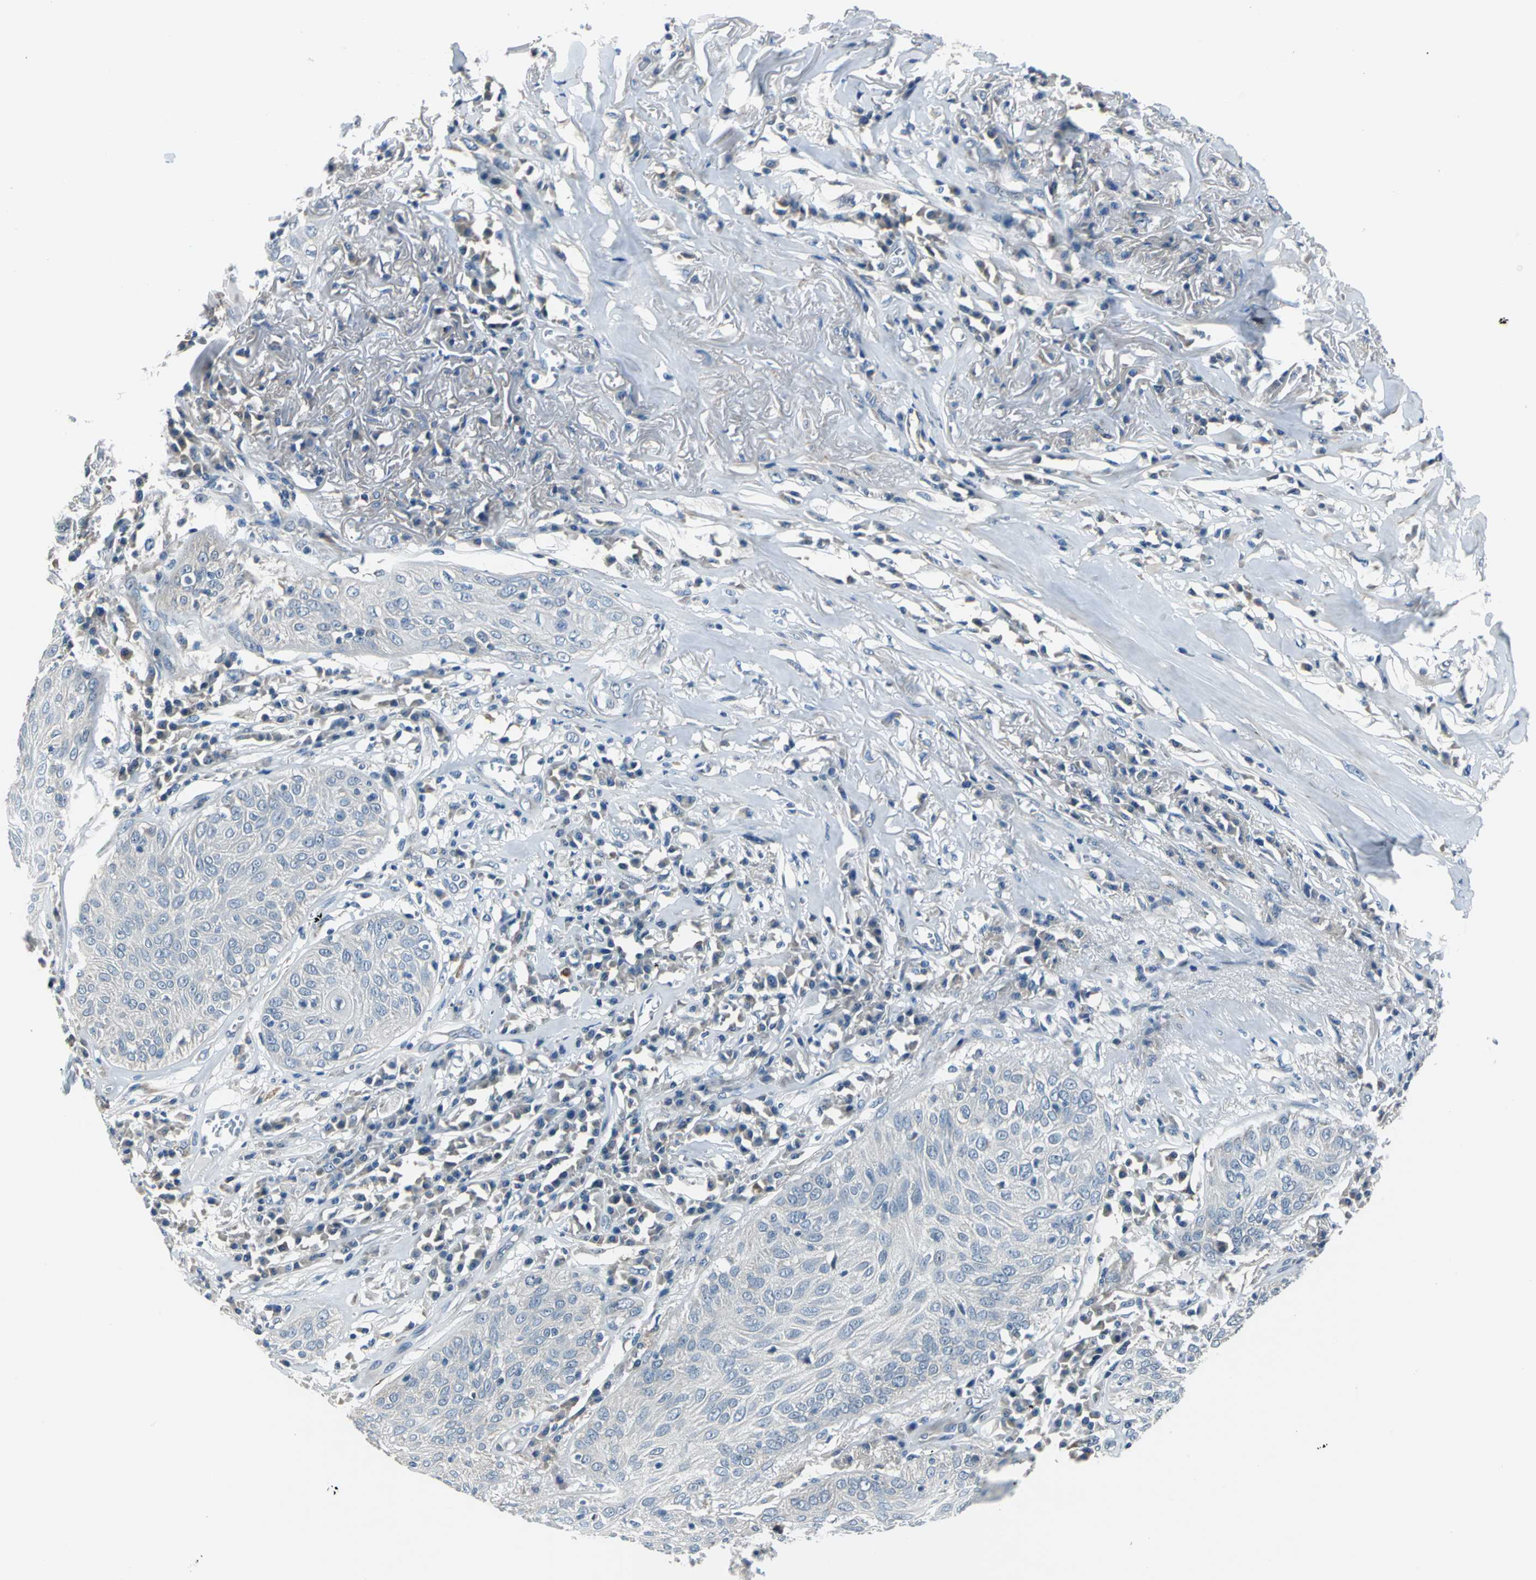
{"staining": {"intensity": "weak", "quantity": "25%-75%", "location": "cytoplasmic/membranous"}, "tissue": "skin cancer", "cell_type": "Tumor cells", "image_type": "cancer", "snomed": [{"axis": "morphology", "description": "Squamous cell carcinoma, NOS"}, {"axis": "topography", "description": "Skin"}], "caption": "Skin squamous cell carcinoma stained with a protein marker exhibits weak staining in tumor cells.", "gene": "ZNF415", "patient": {"sex": "male", "age": 65}}